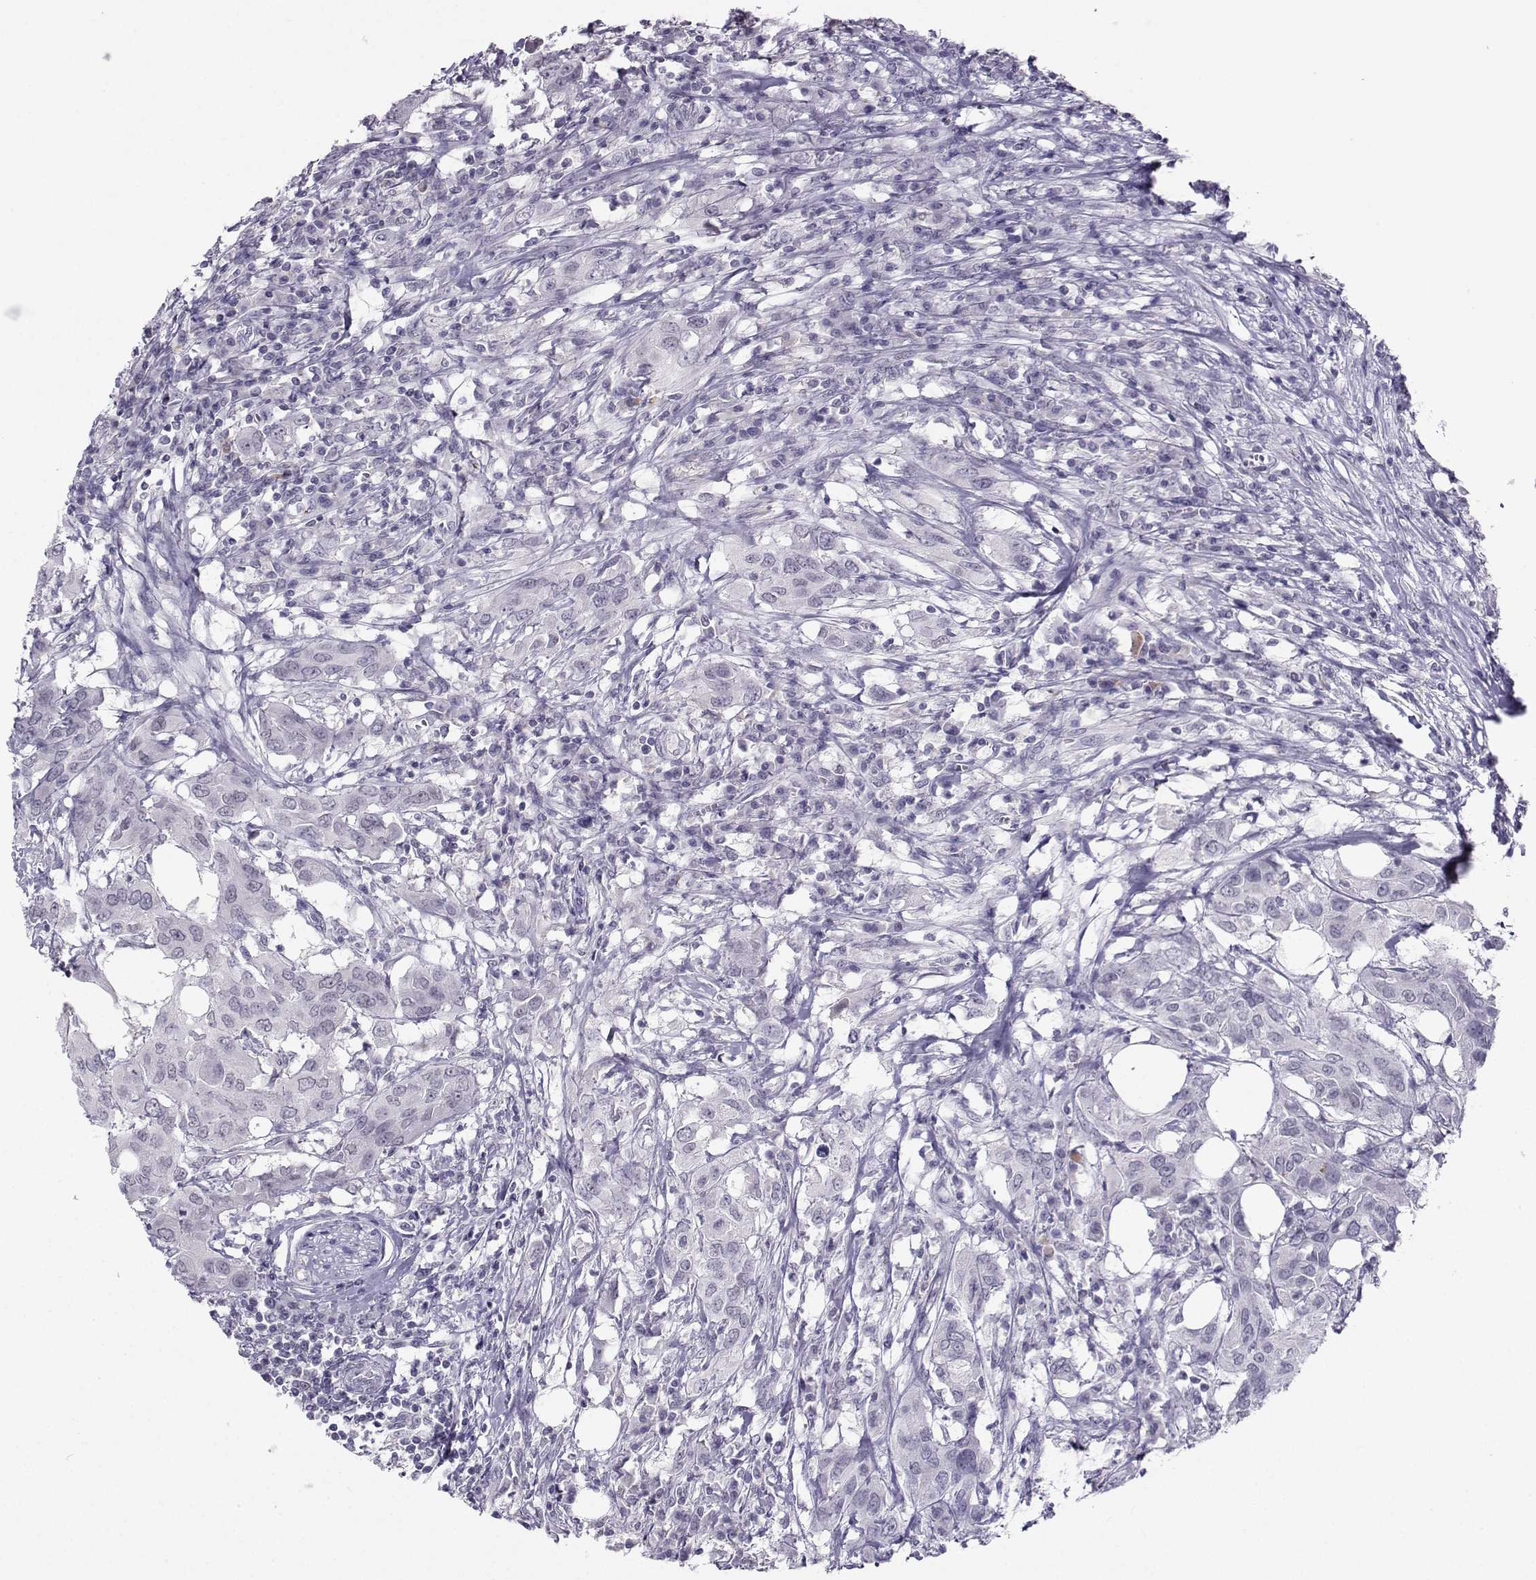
{"staining": {"intensity": "negative", "quantity": "none", "location": "none"}, "tissue": "urothelial cancer", "cell_type": "Tumor cells", "image_type": "cancer", "snomed": [{"axis": "morphology", "description": "Urothelial carcinoma, NOS"}, {"axis": "morphology", "description": "Urothelial carcinoma, High grade"}, {"axis": "topography", "description": "Urinary bladder"}], "caption": "Image shows no significant protein expression in tumor cells of urothelial cancer.", "gene": "LHX1", "patient": {"sex": "male", "age": 63}}